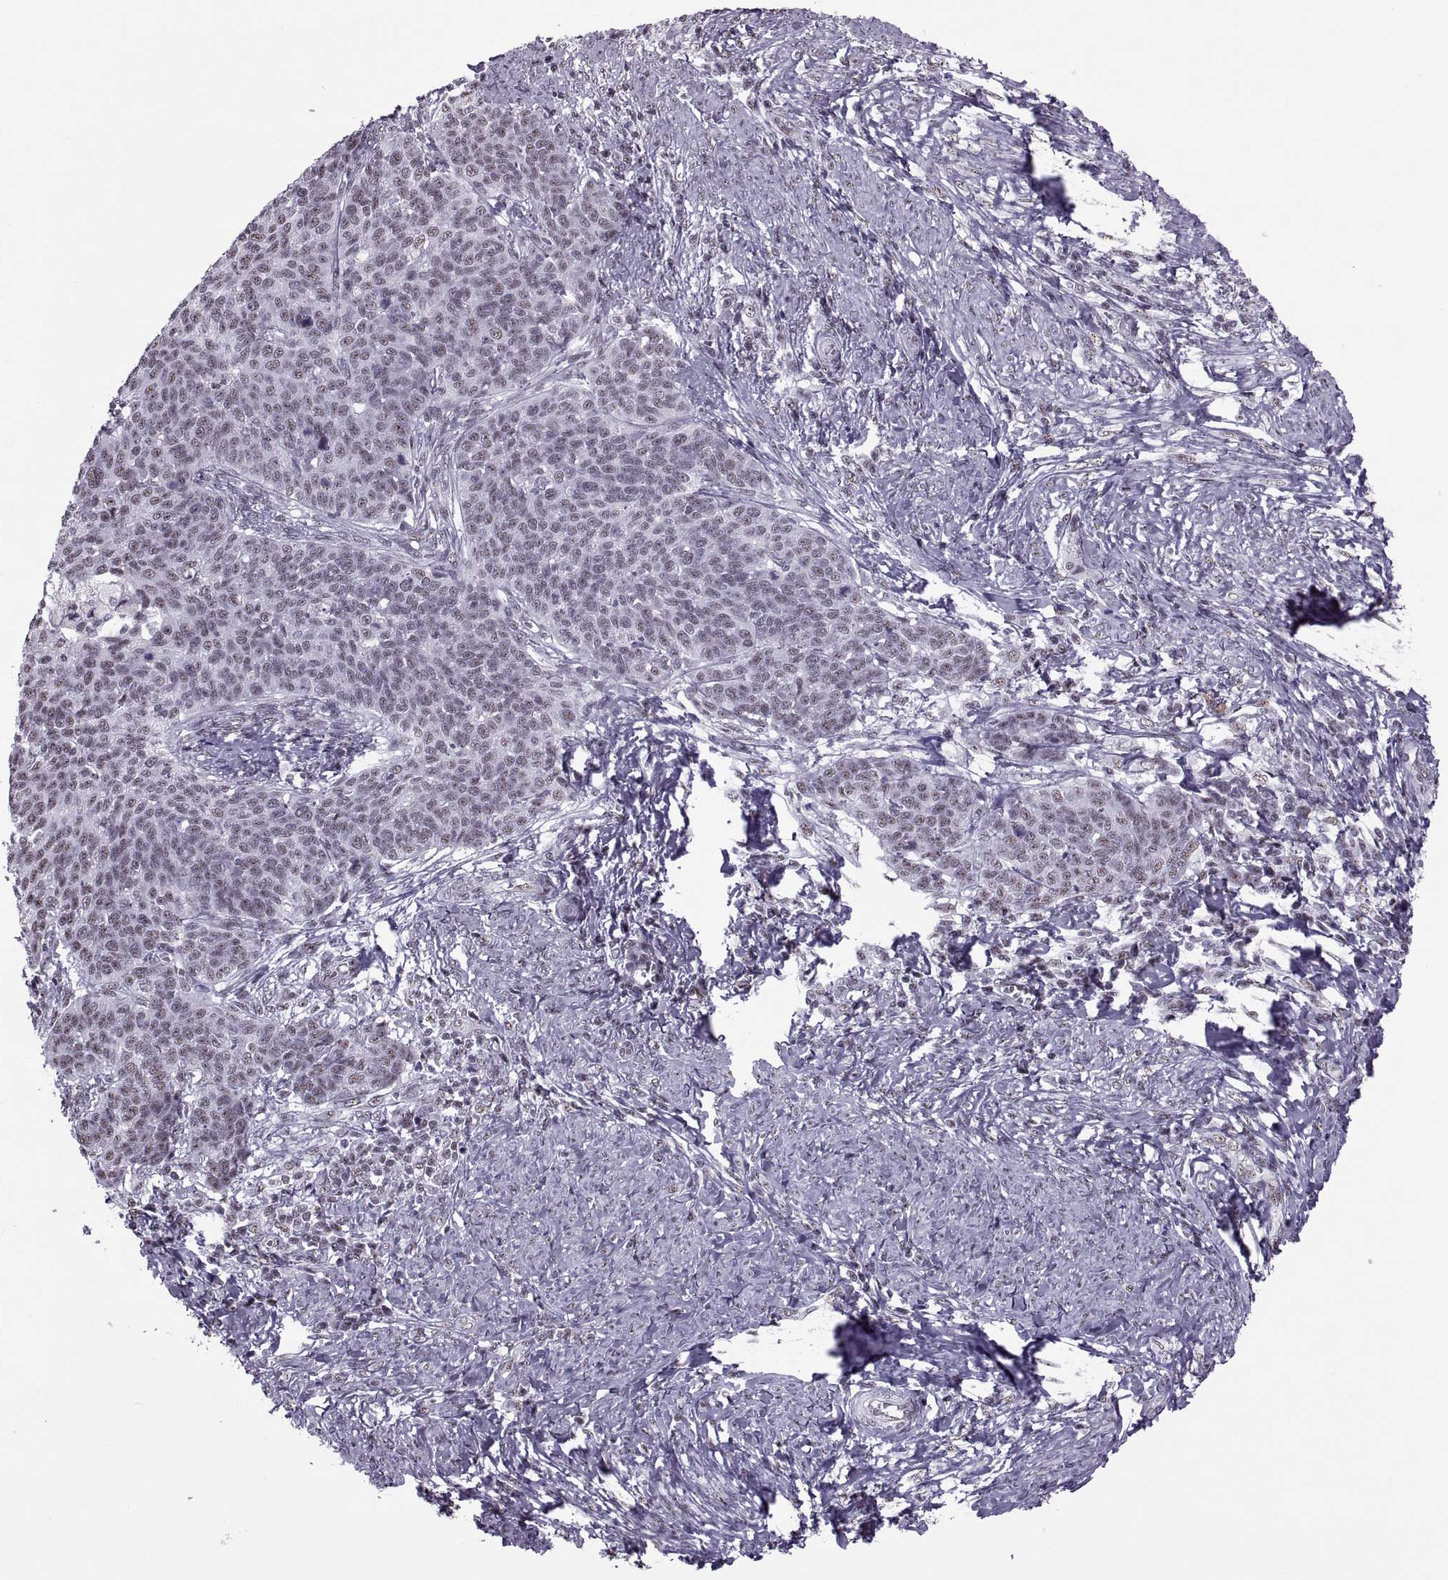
{"staining": {"intensity": "weak", "quantity": "25%-75%", "location": "nuclear"}, "tissue": "cervical cancer", "cell_type": "Tumor cells", "image_type": "cancer", "snomed": [{"axis": "morphology", "description": "Squamous cell carcinoma, NOS"}, {"axis": "topography", "description": "Cervix"}], "caption": "IHC (DAB) staining of human cervical cancer displays weak nuclear protein staining in about 25%-75% of tumor cells.", "gene": "MAGEA4", "patient": {"sex": "female", "age": 39}}